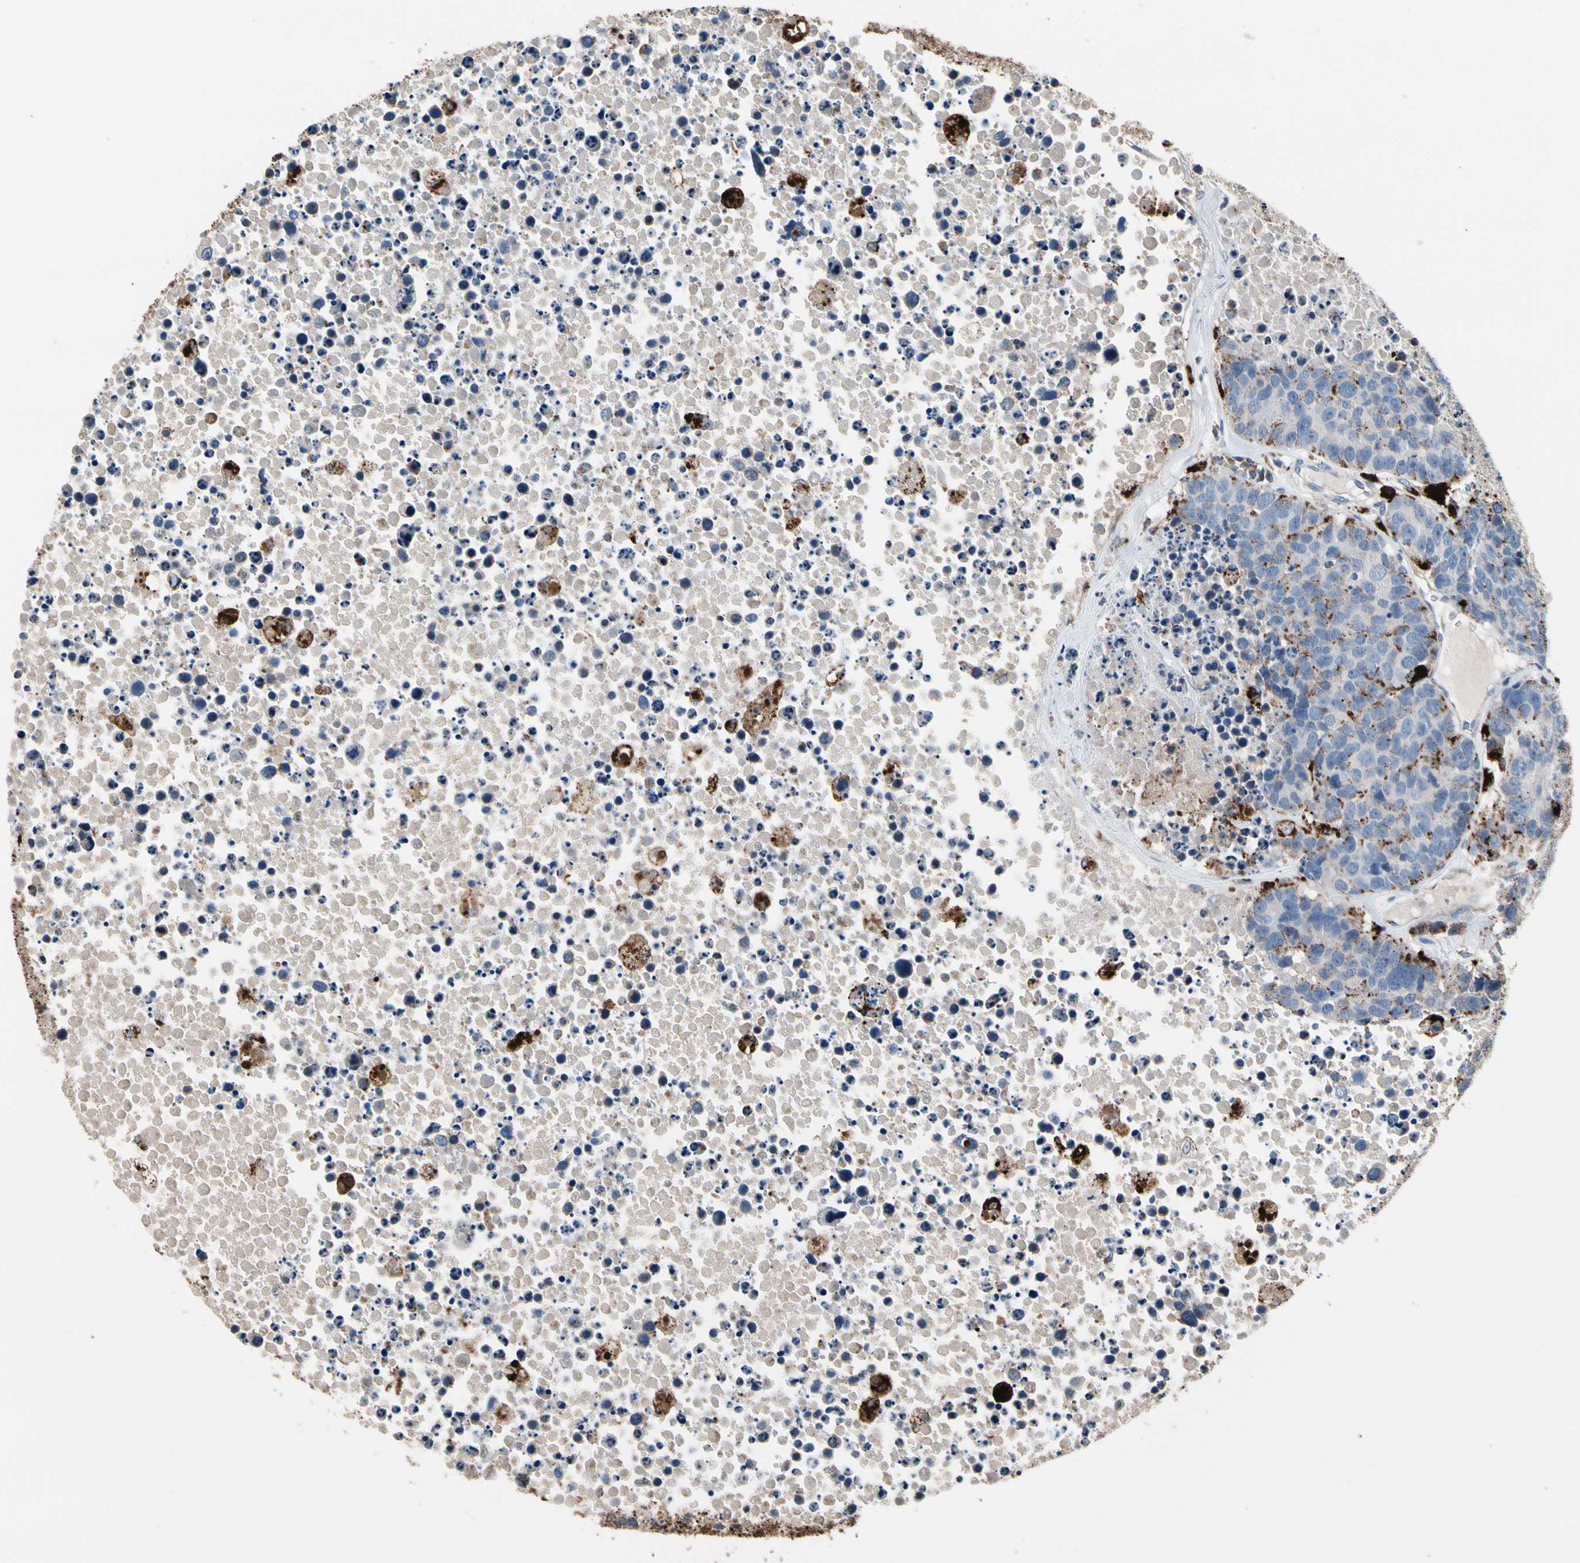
{"staining": {"intensity": "moderate", "quantity": "<25%", "location": "cytoplasmic/membranous"}, "tissue": "carcinoid", "cell_type": "Tumor cells", "image_type": "cancer", "snomed": [{"axis": "morphology", "description": "Carcinoid, malignant, NOS"}, {"axis": "topography", "description": "Lung"}], "caption": "Immunohistochemistry (DAB (3,3'-diaminobenzidine)) staining of human carcinoid displays moderate cytoplasmic/membranous protein staining in approximately <25% of tumor cells. The staining is performed using DAB (3,3'-diaminobenzidine) brown chromogen to label protein expression. The nuclei are counter-stained blue using hematoxylin.", "gene": "GM2A", "patient": {"sex": "male", "age": 60}}